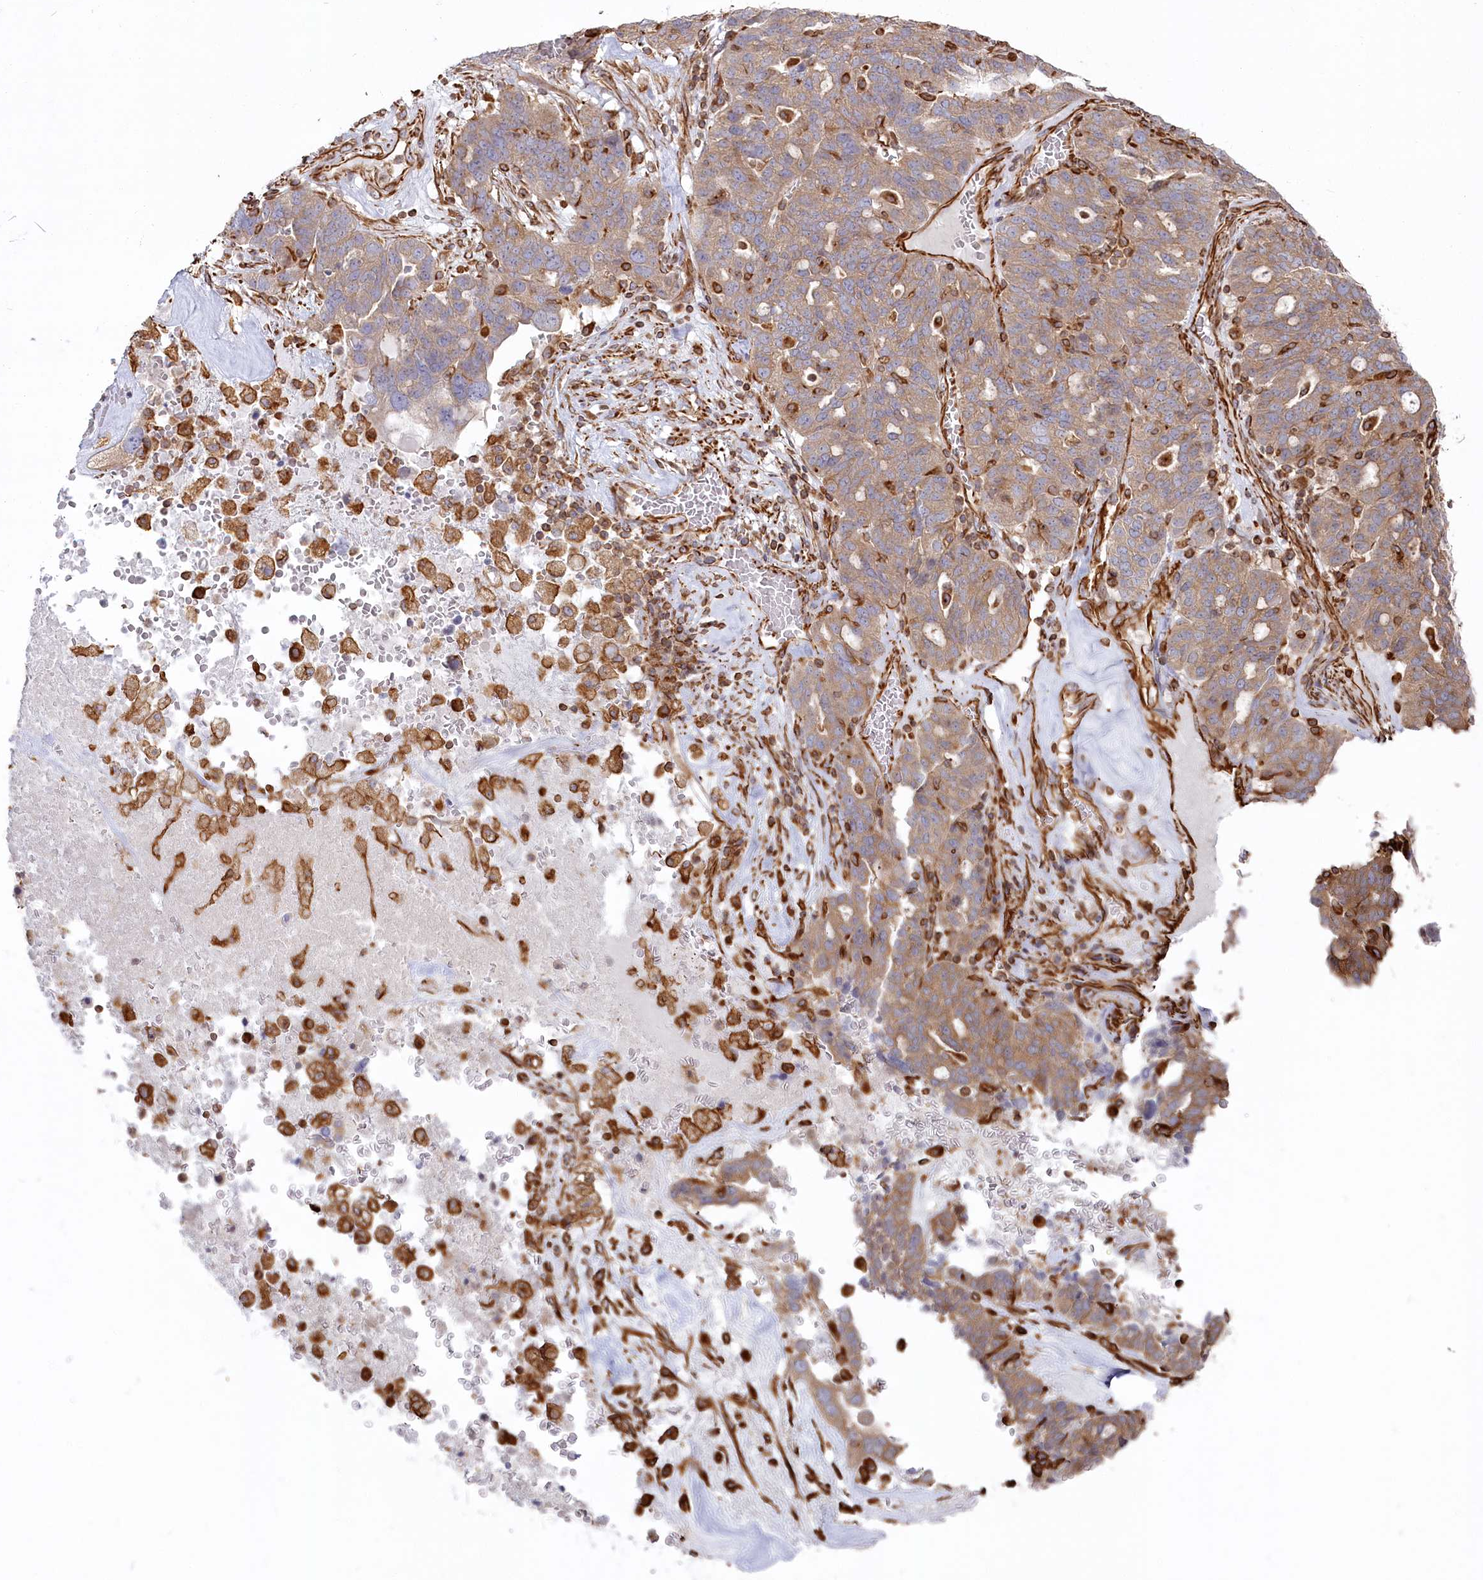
{"staining": {"intensity": "moderate", "quantity": ">75%", "location": "cytoplasmic/membranous"}, "tissue": "ovarian cancer", "cell_type": "Tumor cells", "image_type": "cancer", "snomed": [{"axis": "morphology", "description": "Cystadenocarcinoma, serous, NOS"}, {"axis": "topography", "description": "Ovary"}], "caption": "Protein analysis of ovarian serous cystadenocarcinoma tissue exhibits moderate cytoplasmic/membranous staining in about >75% of tumor cells. Nuclei are stained in blue.", "gene": "TTC1", "patient": {"sex": "female", "age": 59}}